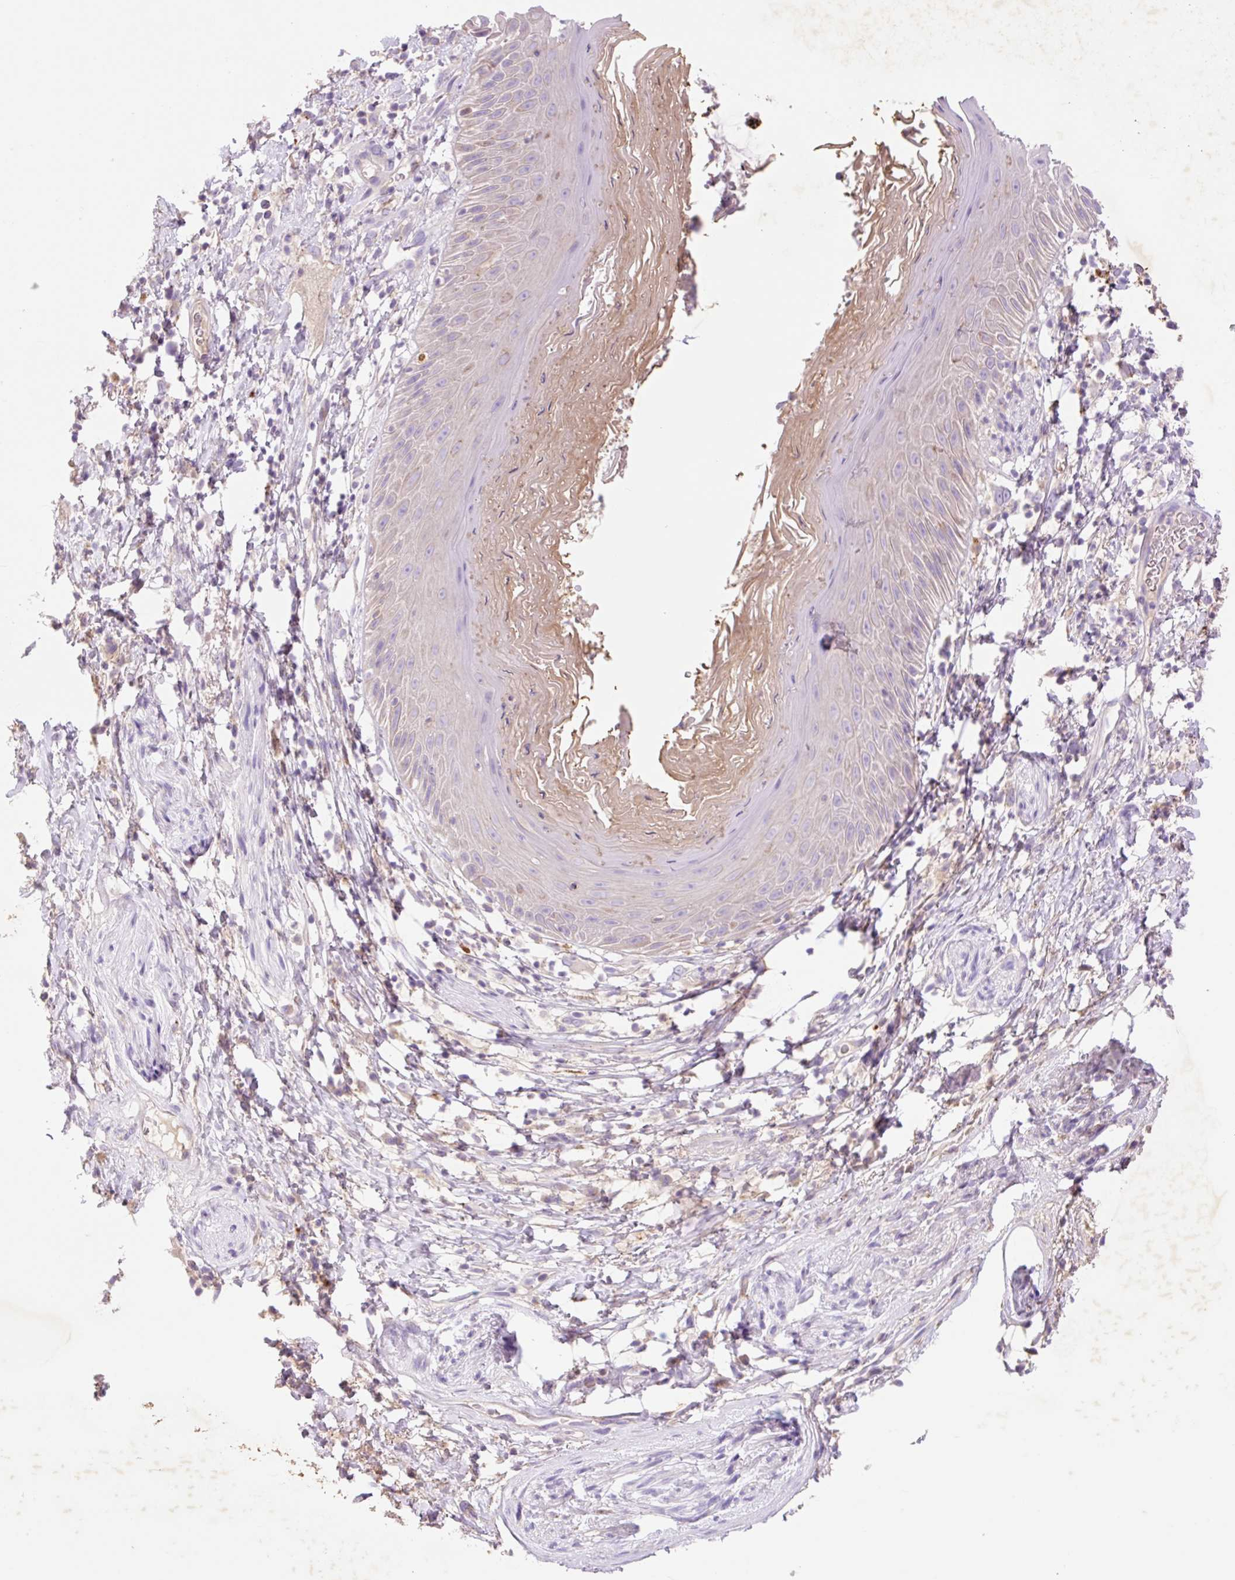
{"staining": {"intensity": "negative", "quantity": "none", "location": "none"}, "tissue": "skin", "cell_type": "Epidermal cells", "image_type": "normal", "snomed": [{"axis": "morphology", "description": "Normal tissue, NOS"}, {"axis": "topography", "description": "Anal"}], "caption": "This is an immunohistochemistry (IHC) micrograph of unremarkable human skin. There is no positivity in epidermal cells.", "gene": "HEXA", "patient": {"sex": "male", "age": 78}}